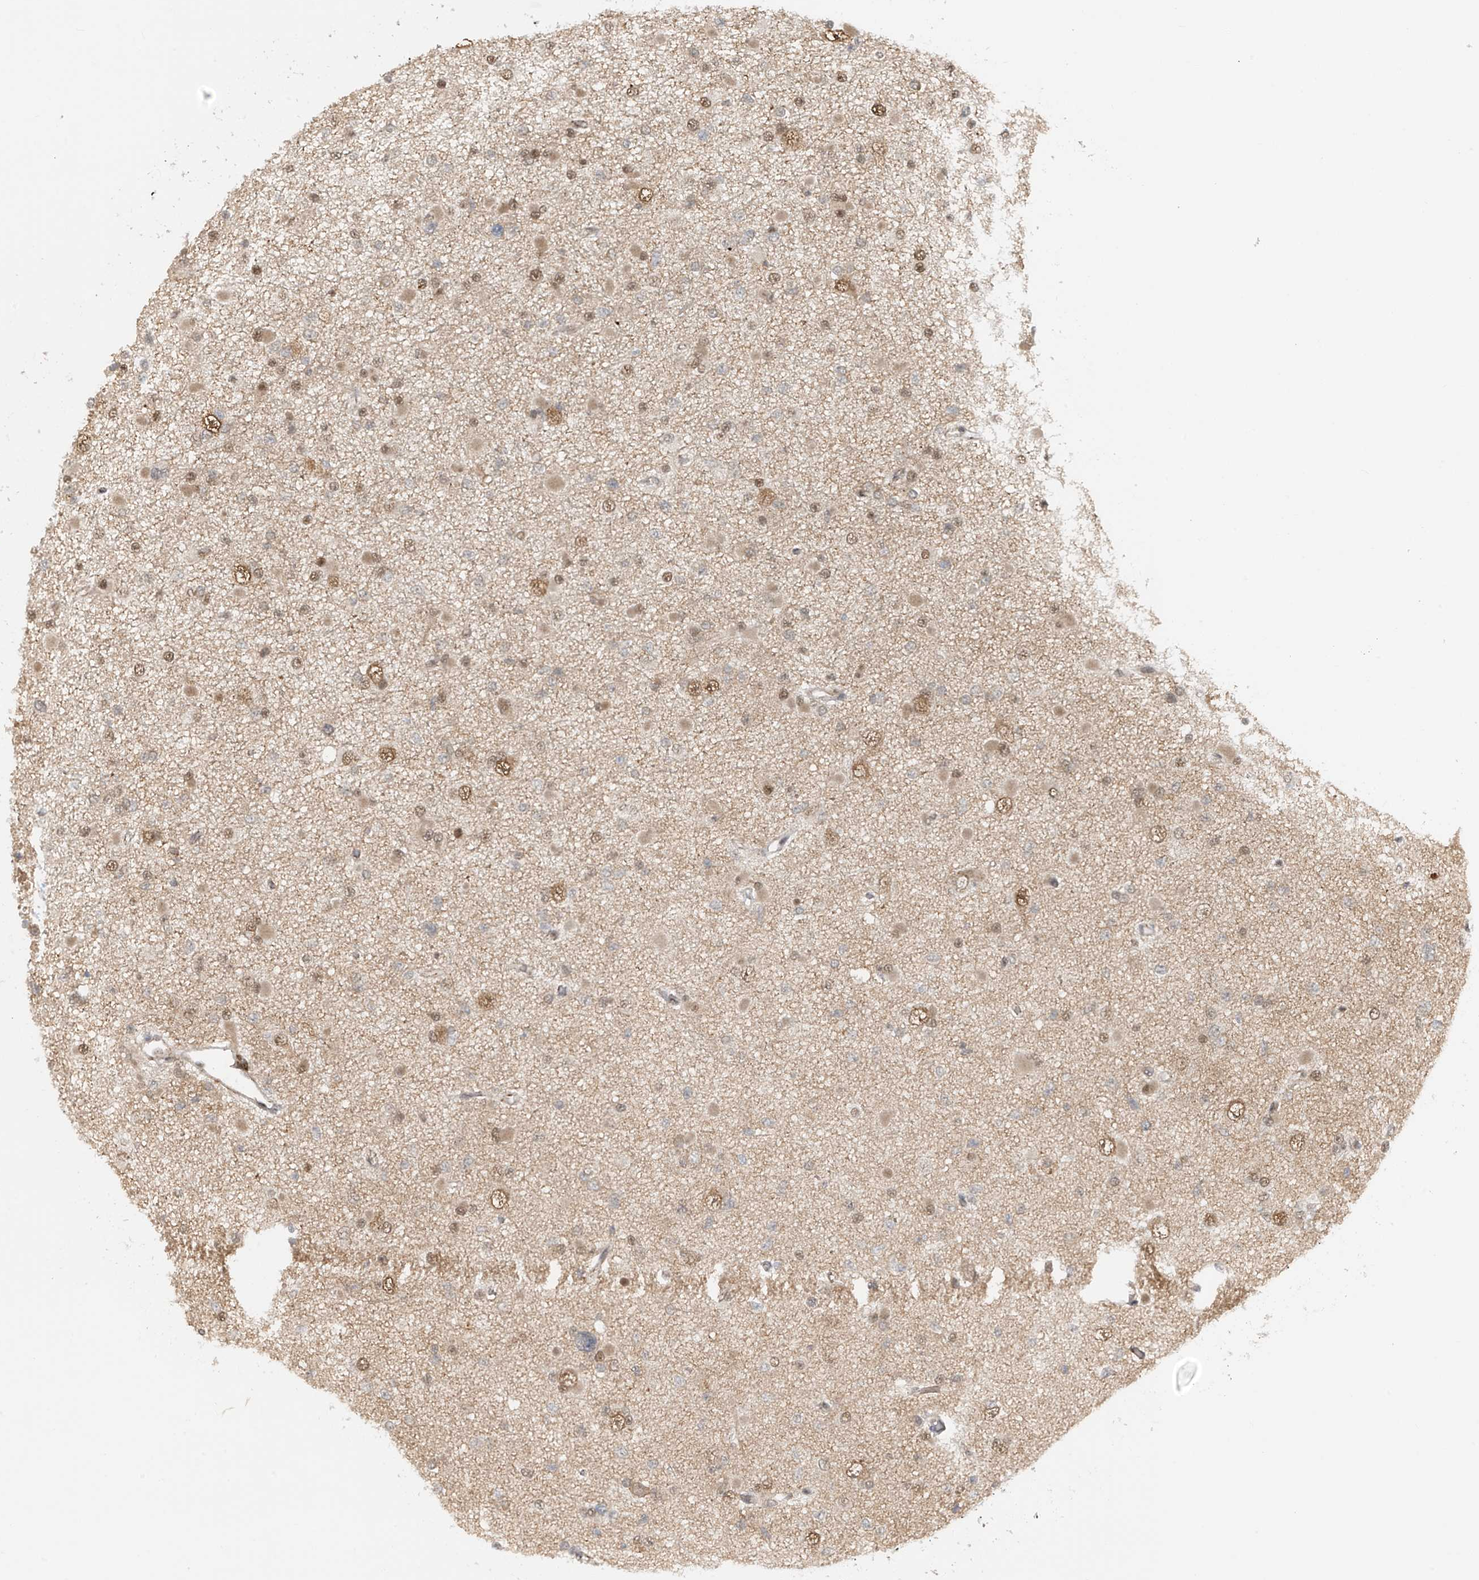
{"staining": {"intensity": "moderate", "quantity": "25%-75%", "location": "nuclear"}, "tissue": "glioma", "cell_type": "Tumor cells", "image_type": "cancer", "snomed": [{"axis": "morphology", "description": "Glioma, malignant, Low grade"}, {"axis": "topography", "description": "Brain"}], "caption": "The image reveals immunohistochemical staining of glioma. There is moderate nuclear staining is appreciated in approximately 25%-75% of tumor cells.", "gene": "LAGE3", "patient": {"sex": "female", "age": 22}}